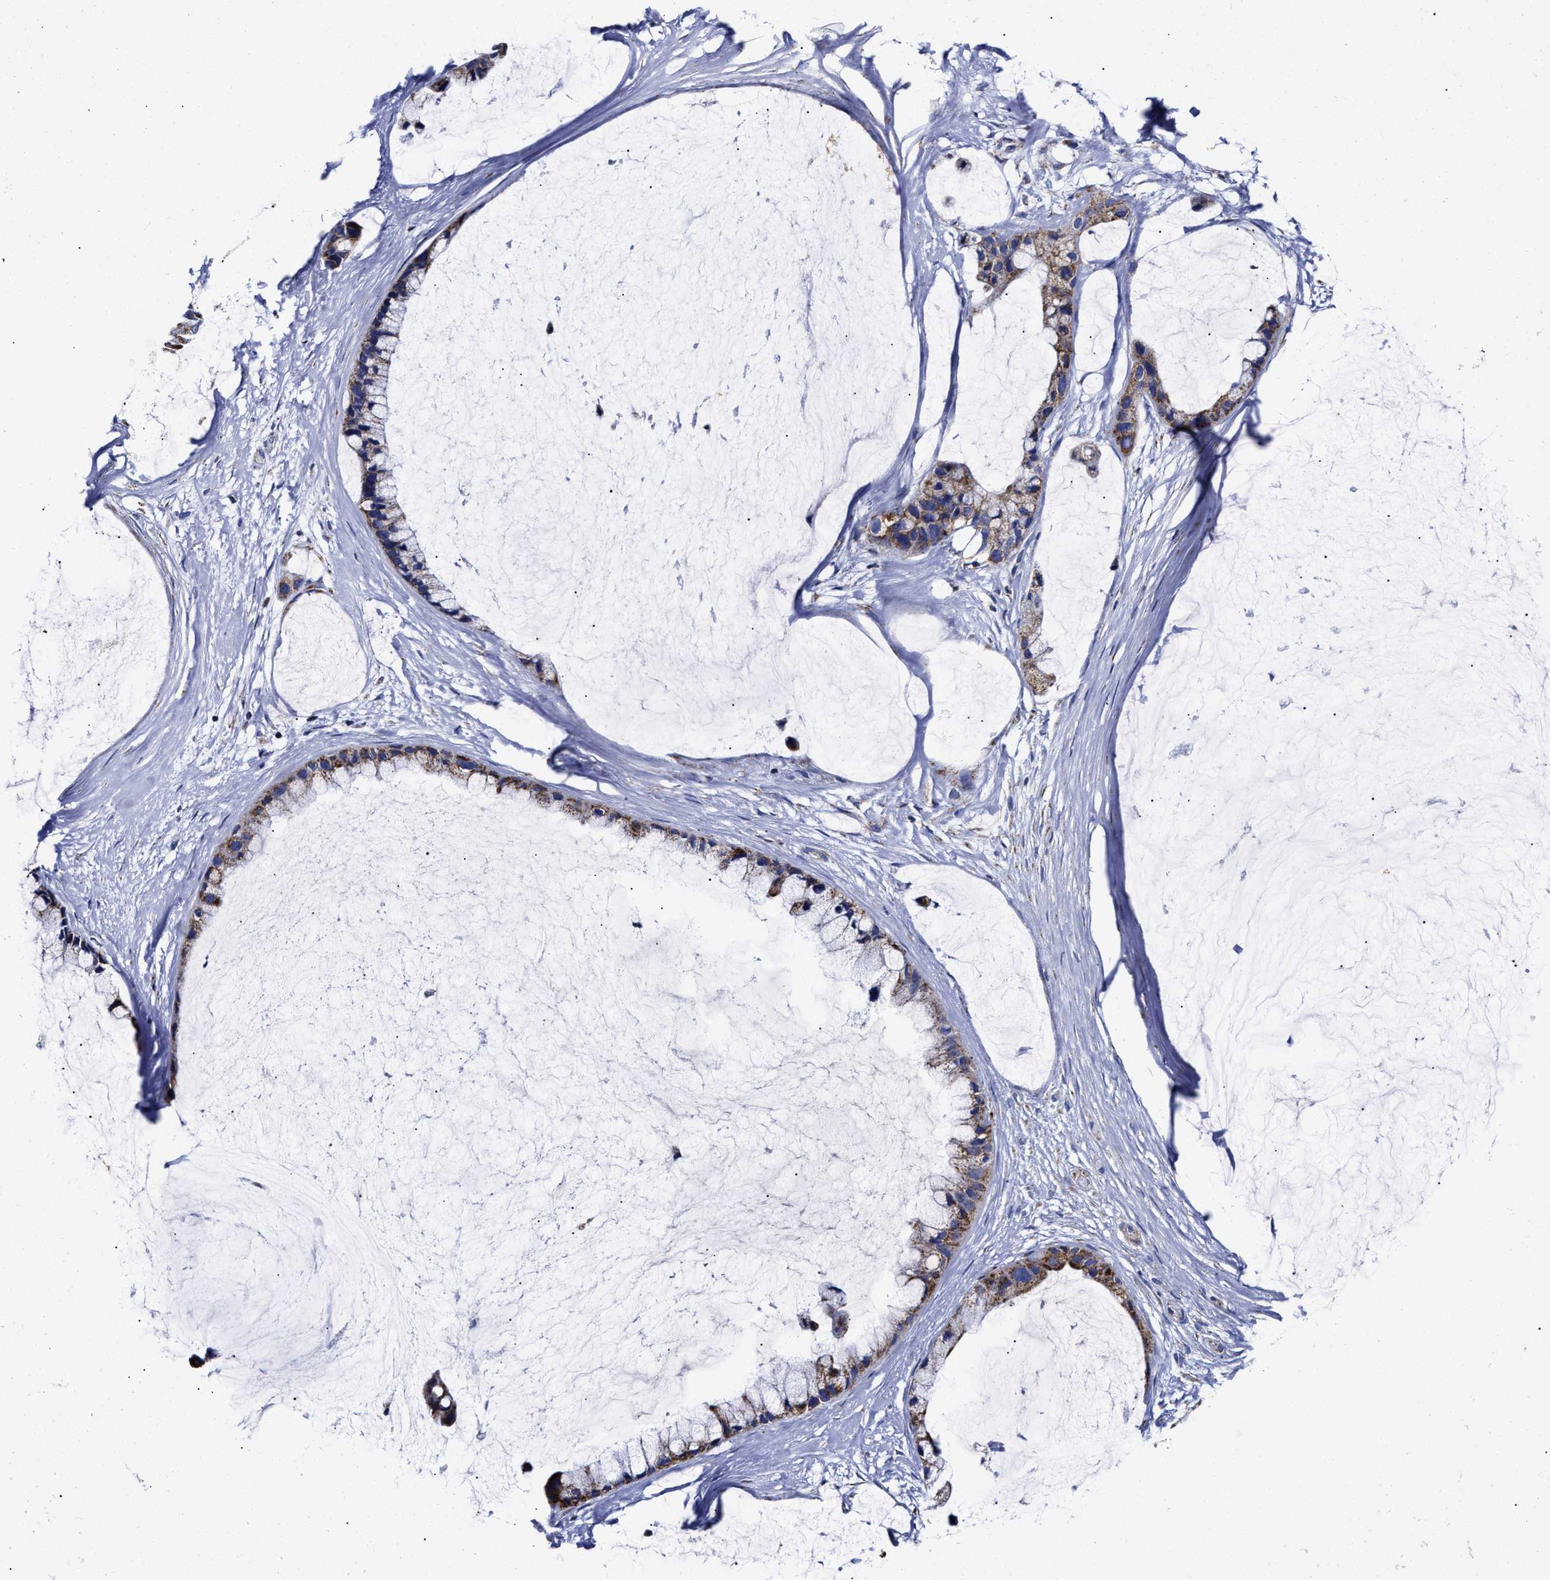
{"staining": {"intensity": "moderate", "quantity": "<25%", "location": "cytoplasmic/membranous"}, "tissue": "ovarian cancer", "cell_type": "Tumor cells", "image_type": "cancer", "snomed": [{"axis": "morphology", "description": "Cystadenocarcinoma, mucinous, NOS"}, {"axis": "topography", "description": "Ovary"}], "caption": "A histopathology image of ovarian cancer stained for a protein displays moderate cytoplasmic/membranous brown staining in tumor cells.", "gene": "HINT2", "patient": {"sex": "female", "age": 39}}